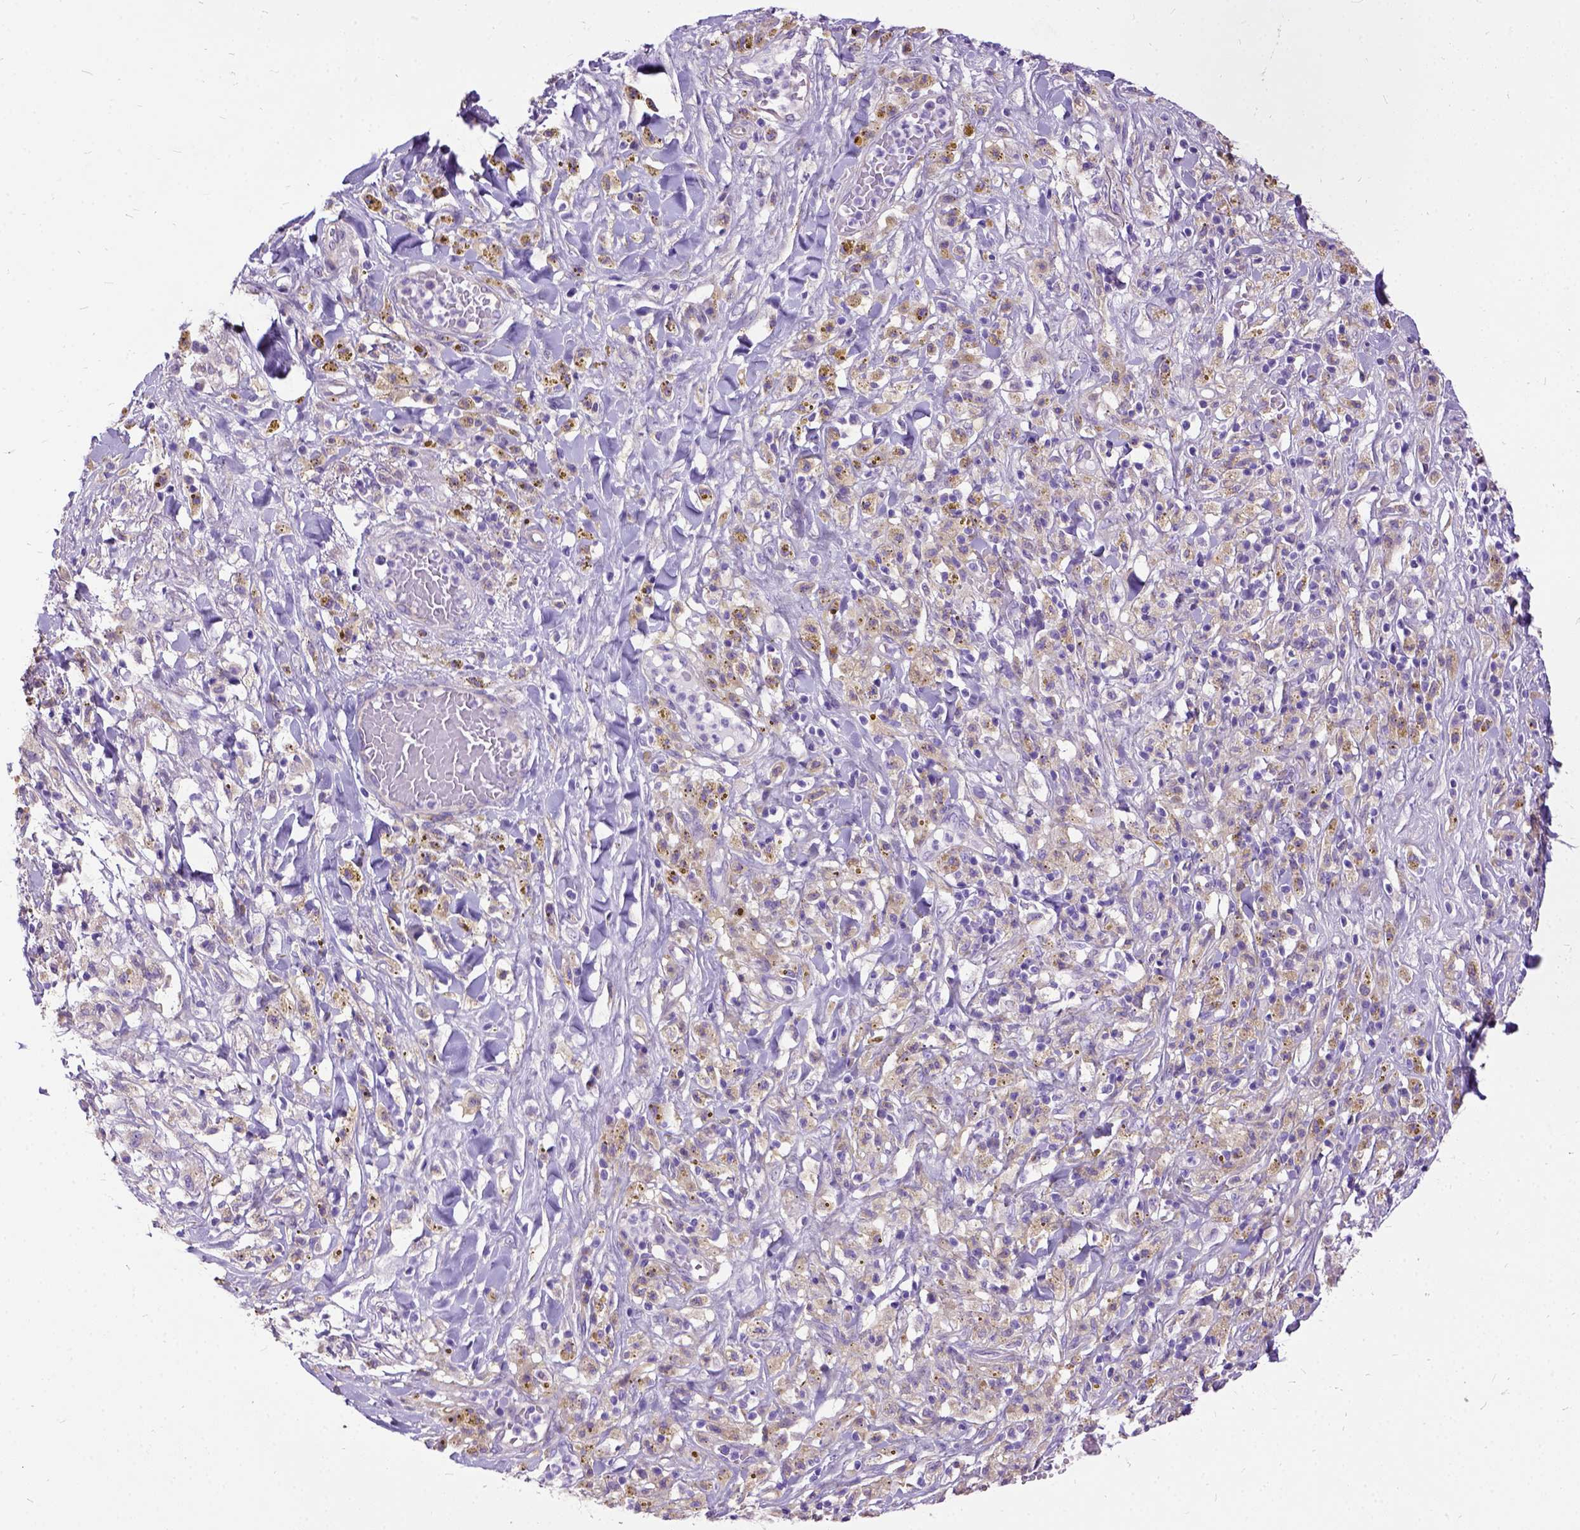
{"staining": {"intensity": "negative", "quantity": "none", "location": "none"}, "tissue": "melanoma", "cell_type": "Tumor cells", "image_type": "cancer", "snomed": [{"axis": "morphology", "description": "Malignant melanoma, NOS"}, {"axis": "topography", "description": "Skin"}], "caption": "Immunohistochemistry image of melanoma stained for a protein (brown), which demonstrates no staining in tumor cells.", "gene": "CFAP54", "patient": {"sex": "female", "age": 91}}